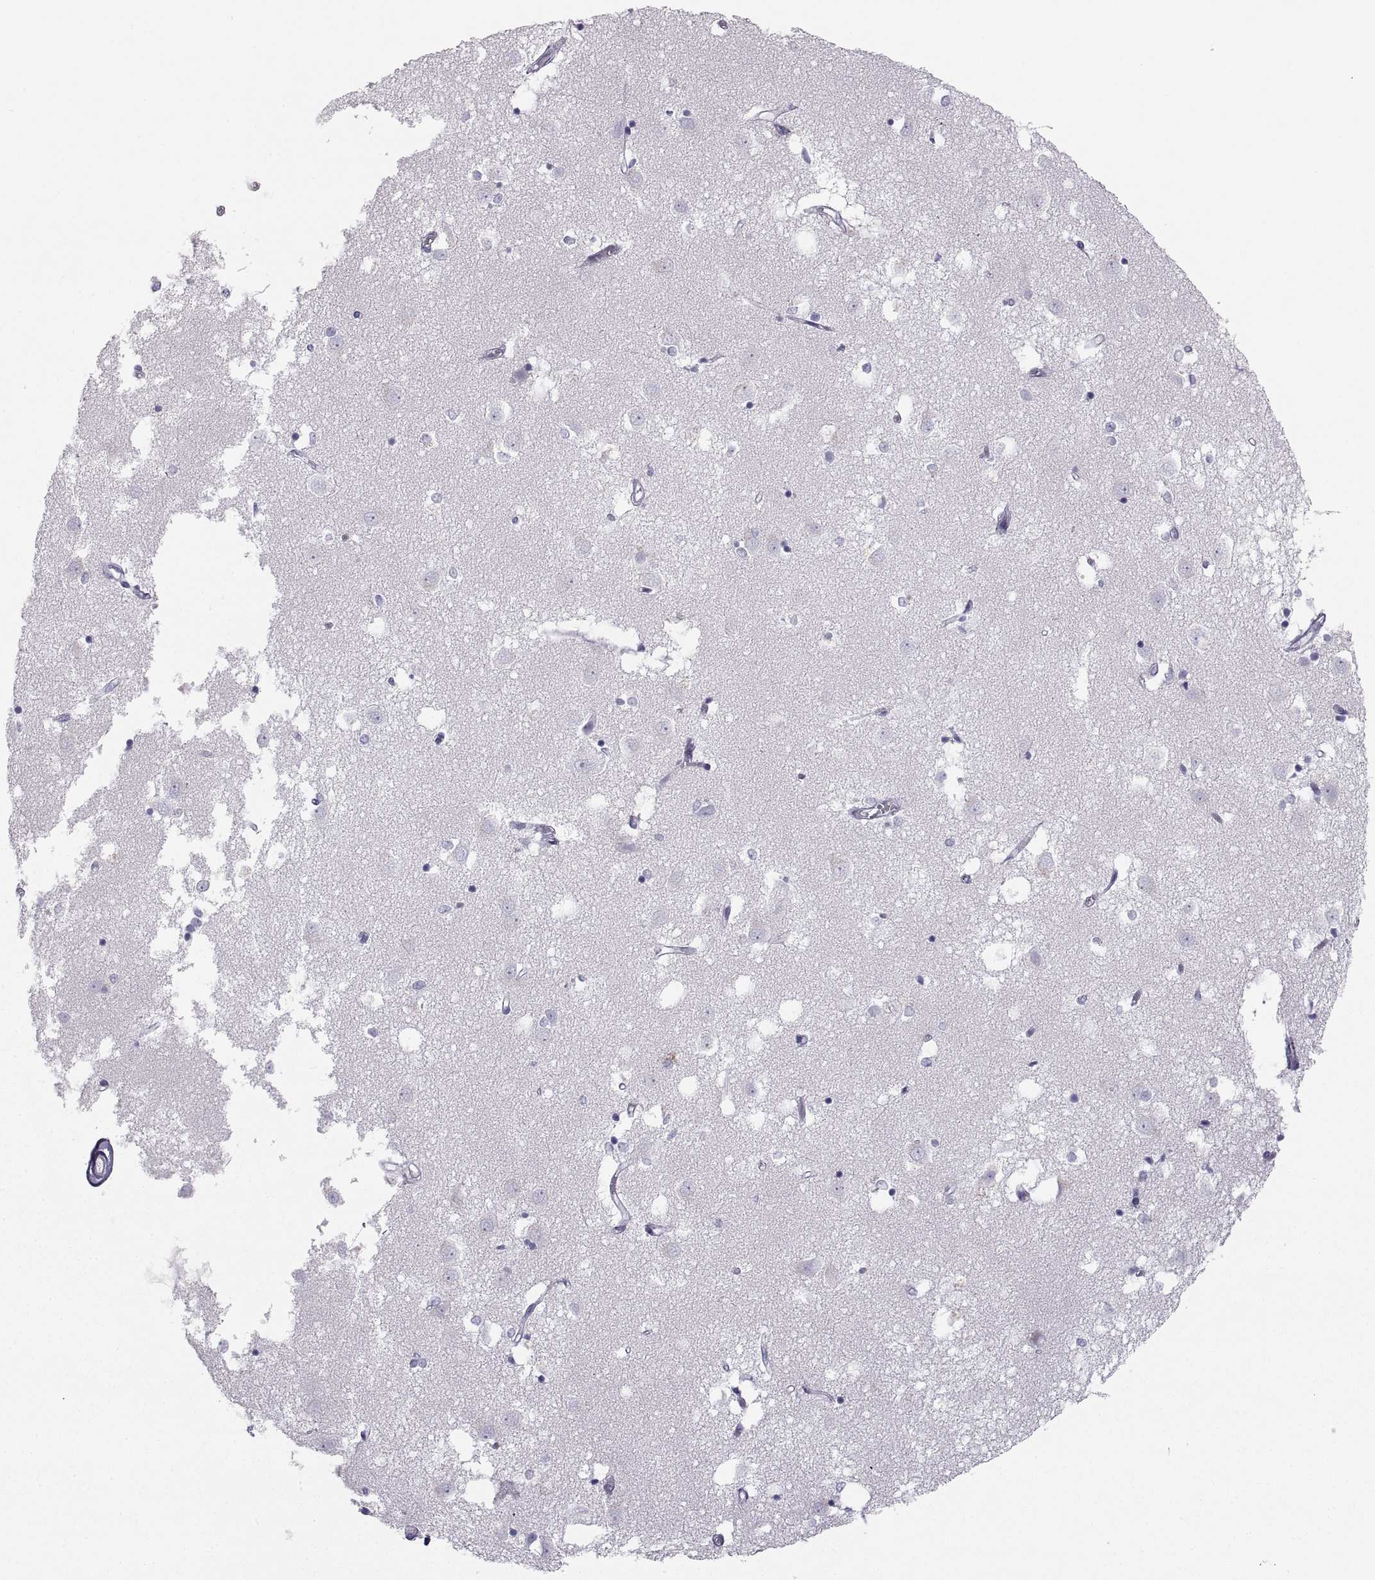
{"staining": {"intensity": "negative", "quantity": "none", "location": "none"}, "tissue": "caudate", "cell_type": "Glial cells", "image_type": "normal", "snomed": [{"axis": "morphology", "description": "Normal tissue, NOS"}, {"axis": "topography", "description": "Lateral ventricle wall"}], "caption": "DAB (3,3'-diaminobenzidine) immunohistochemical staining of benign caudate reveals no significant expression in glial cells.", "gene": "SEMG1", "patient": {"sex": "male", "age": 54}}